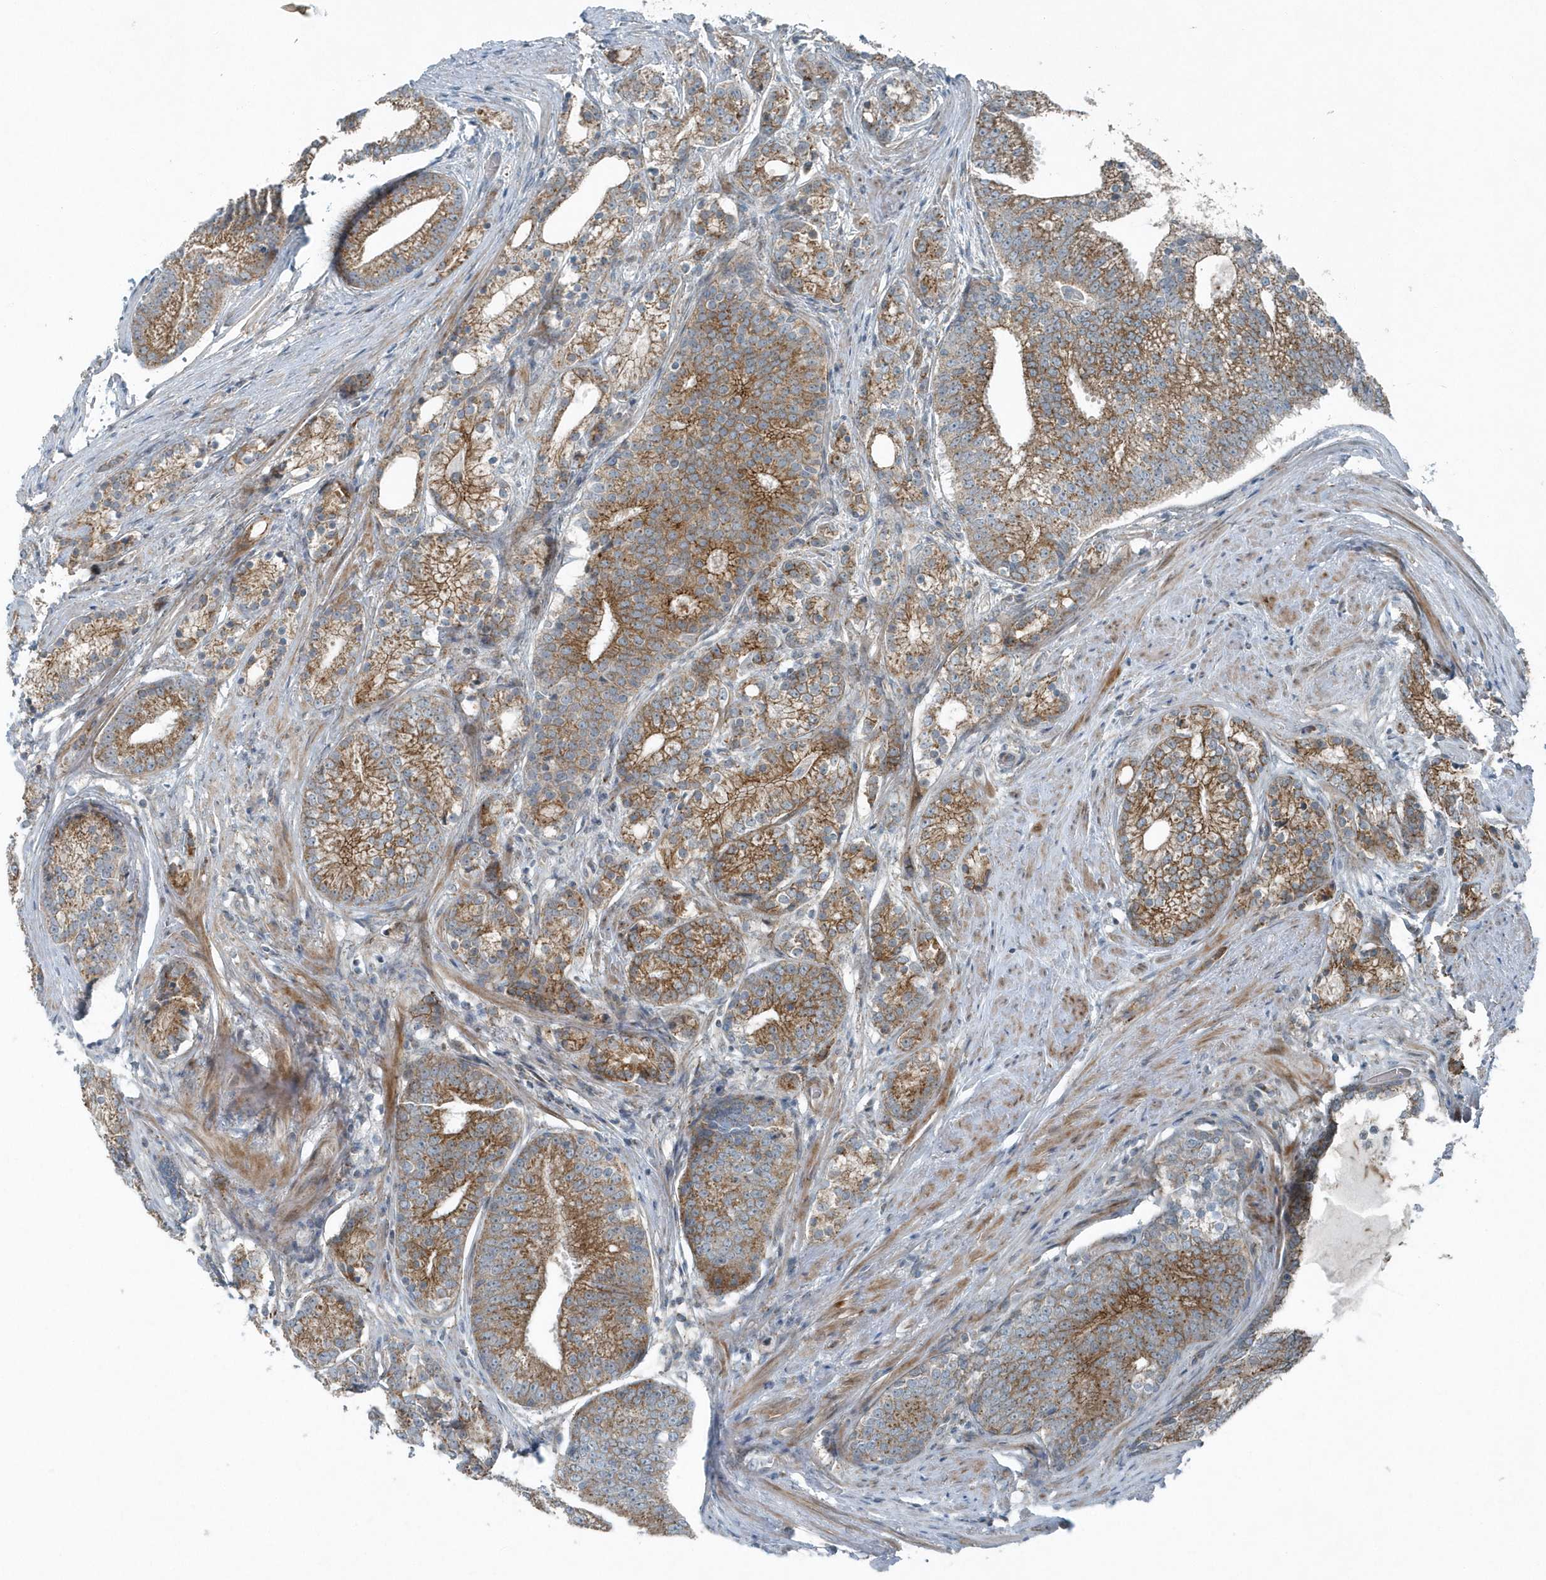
{"staining": {"intensity": "moderate", "quantity": ">75%", "location": "cytoplasmic/membranous"}, "tissue": "prostate cancer", "cell_type": "Tumor cells", "image_type": "cancer", "snomed": [{"axis": "morphology", "description": "Adenocarcinoma, Low grade"}, {"axis": "topography", "description": "Prostate"}], "caption": "An image of prostate adenocarcinoma (low-grade) stained for a protein demonstrates moderate cytoplasmic/membranous brown staining in tumor cells.", "gene": "GCC2", "patient": {"sex": "male", "age": 71}}